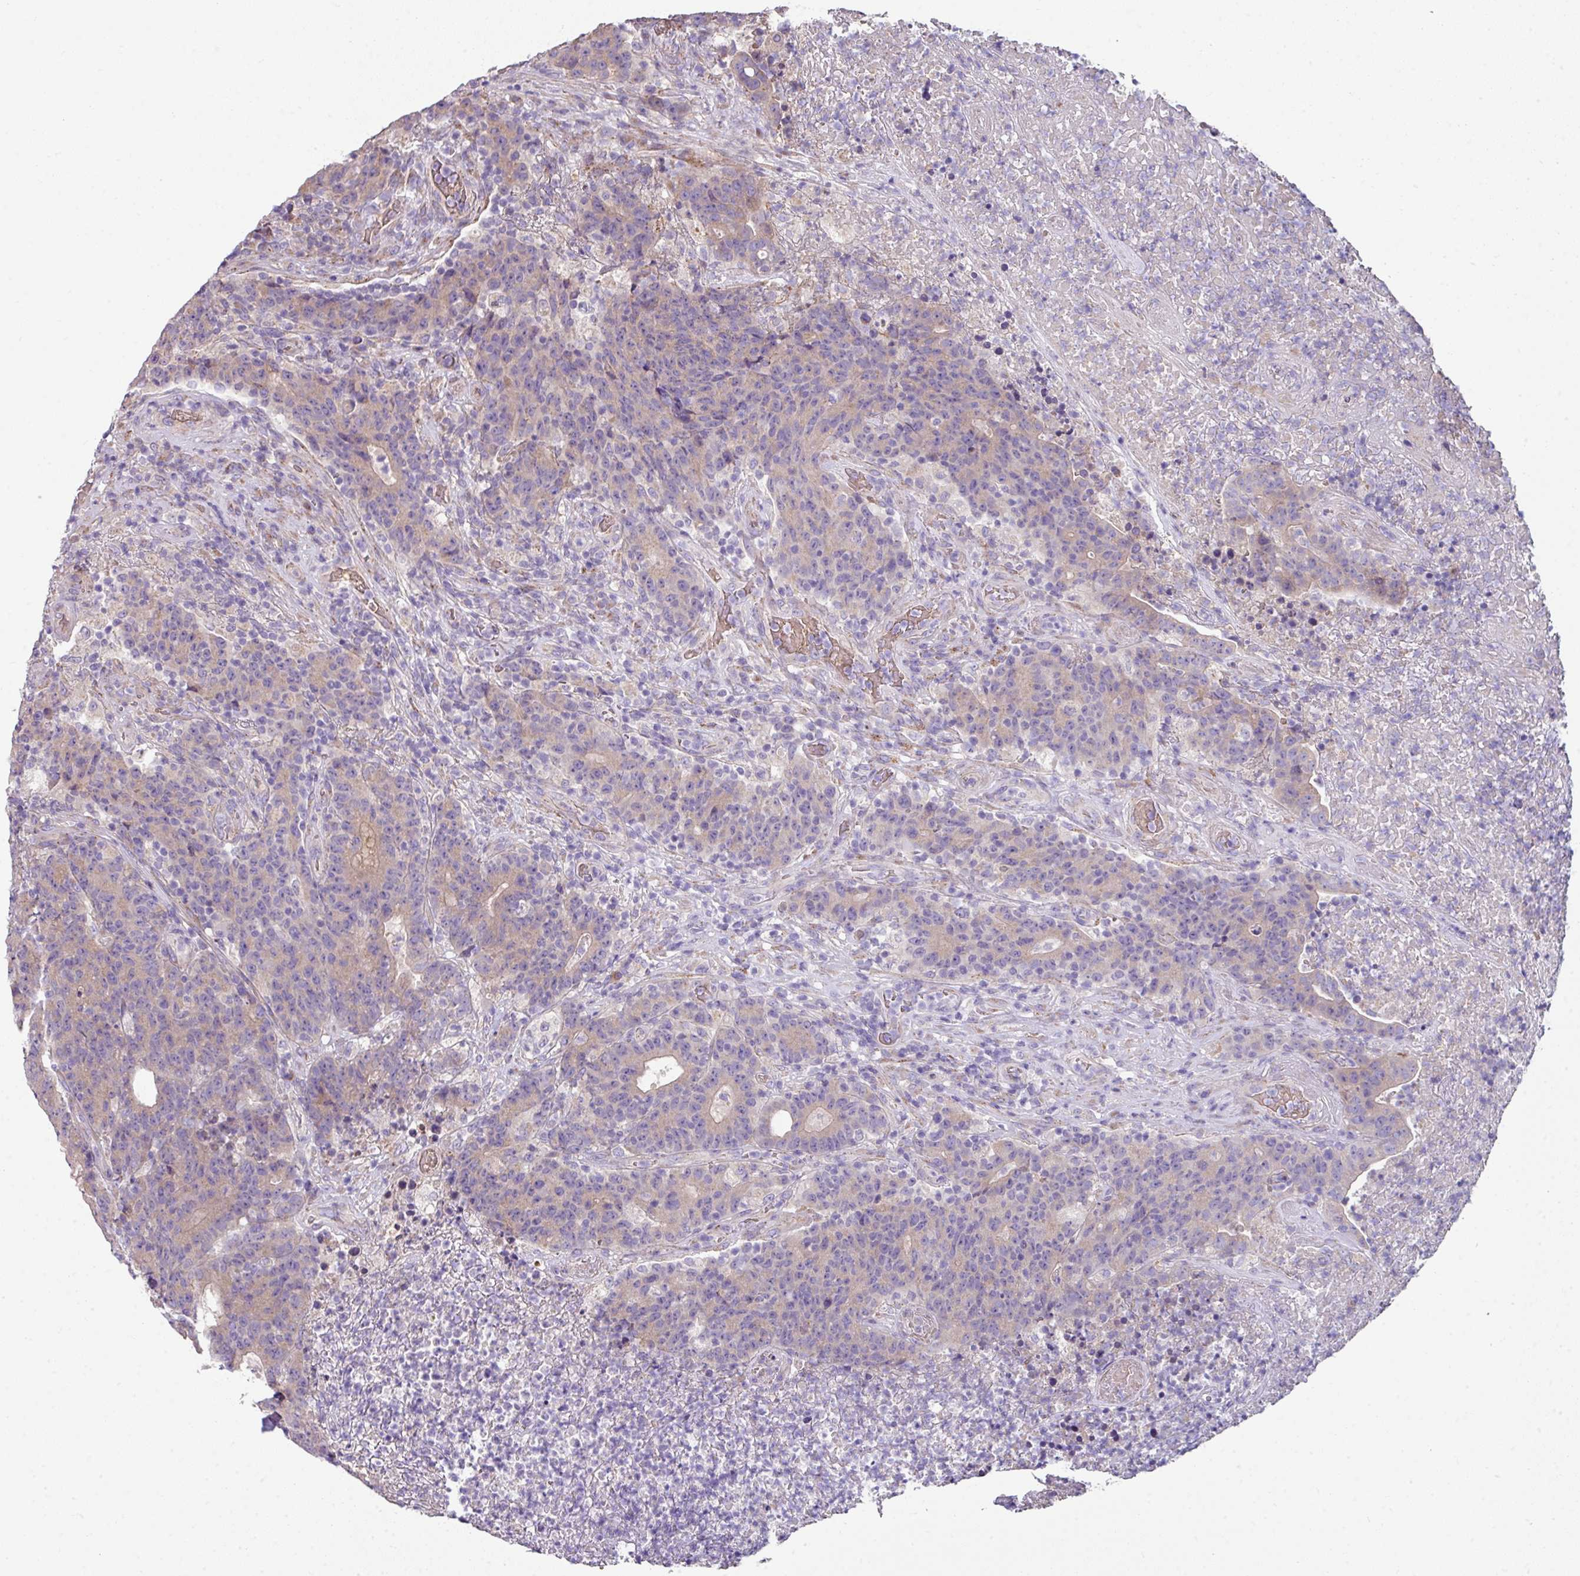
{"staining": {"intensity": "weak", "quantity": "25%-75%", "location": "cytoplasmic/membranous"}, "tissue": "colorectal cancer", "cell_type": "Tumor cells", "image_type": "cancer", "snomed": [{"axis": "morphology", "description": "Adenocarcinoma, NOS"}, {"axis": "topography", "description": "Colon"}], "caption": "Weak cytoplasmic/membranous protein positivity is seen in about 25%-75% of tumor cells in adenocarcinoma (colorectal).", "gene": "LRRC9", "patient": {"sex": "female", "age": 75}}